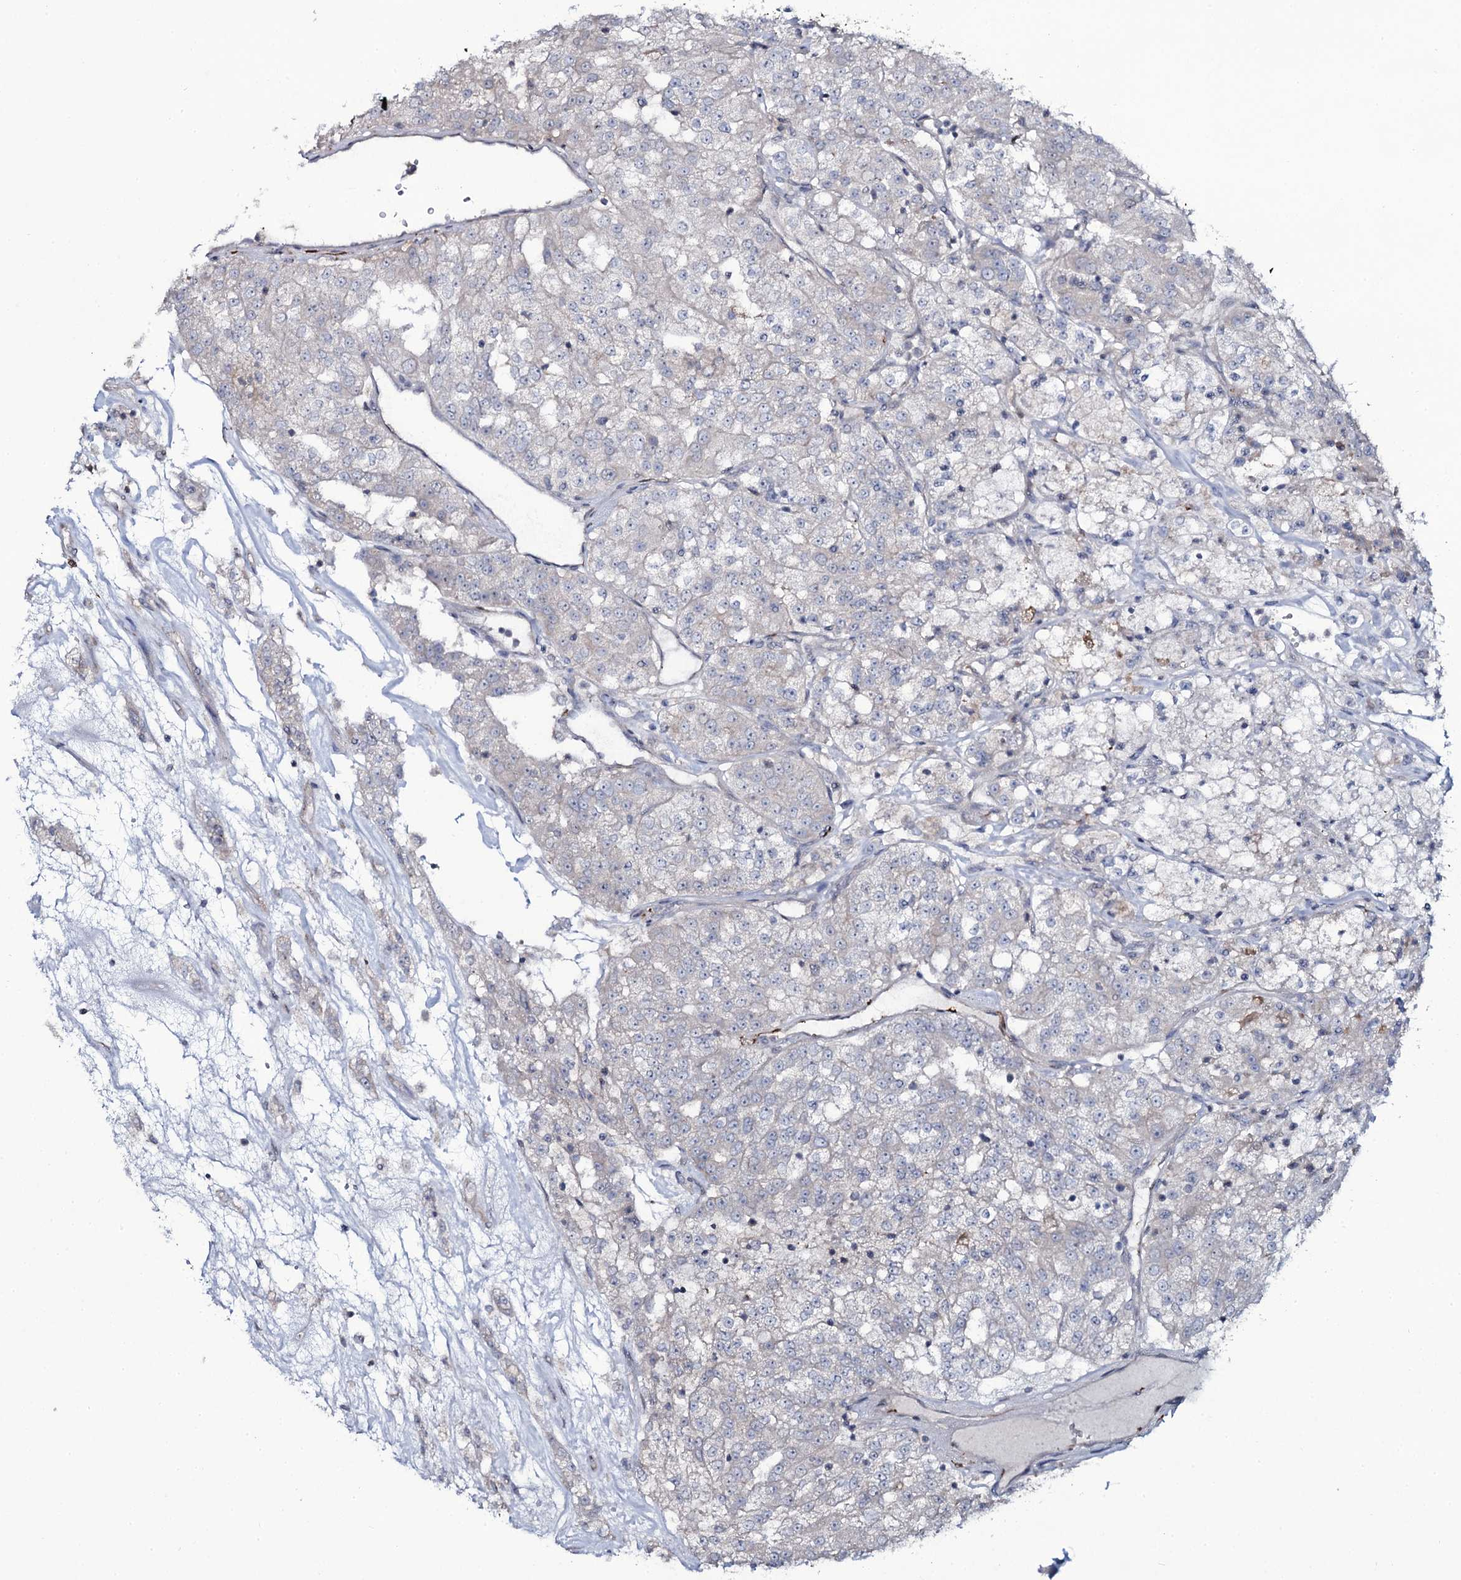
{"staining": {"intensity": "negative", "quantity": "none", "location": "none"}, "tissue": "renal cancer", "cell_type": "Tumor cells", "image_type": "cancer", "snomed": [{"axis": "morphology", "description": "Adenocarcinoma, NOS"}, {"axis": "topography", "description": "Kidney"}], "caption": "Immunohistochemical staining of human renal adenocarcinoma displays no significant positivity in tumor cells.", "gene": "SNAP23", "patient": {"sex": "female", "age": 63}}